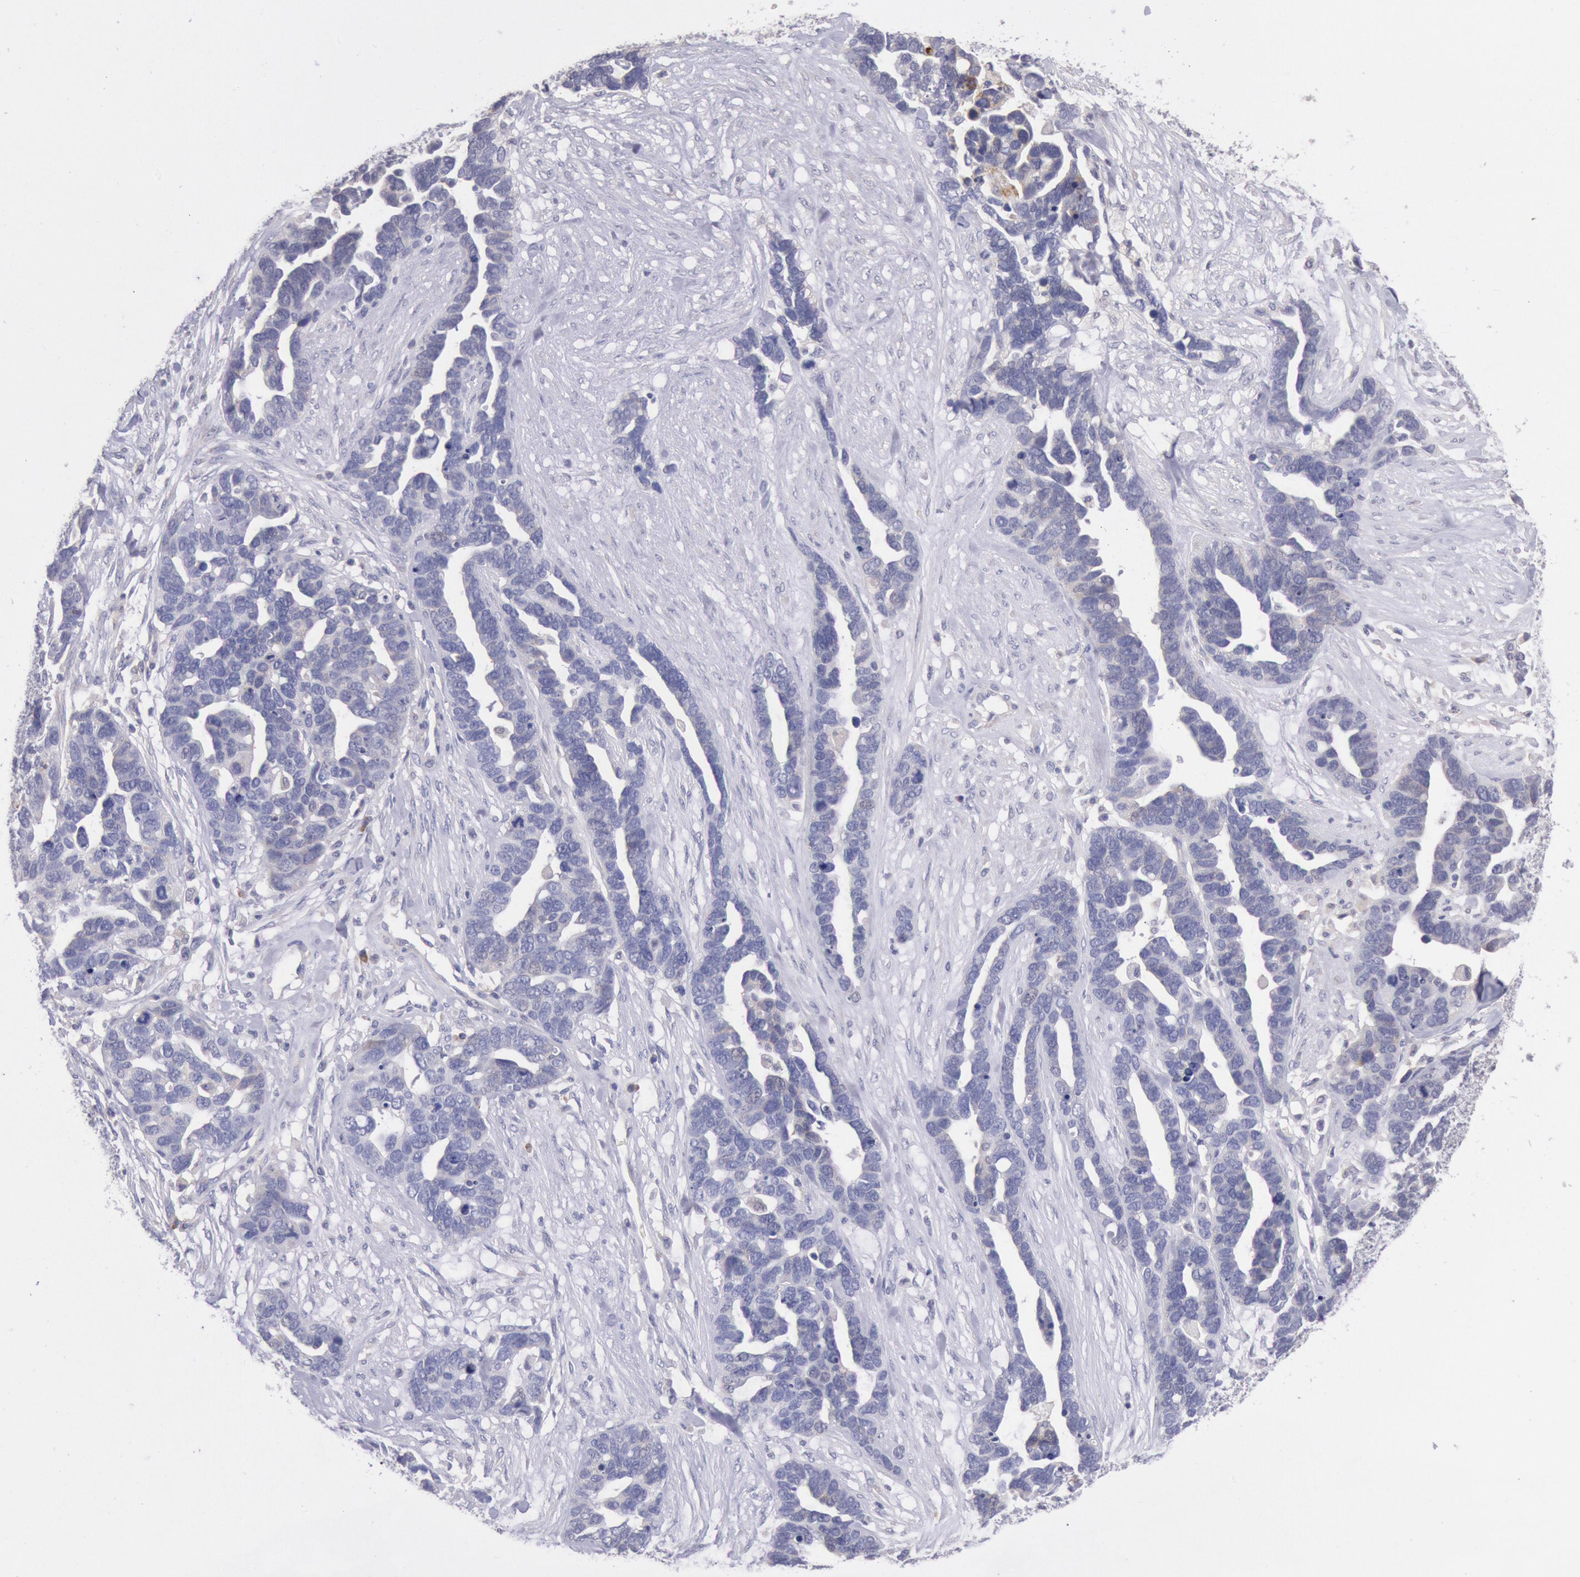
{"staining": {"intensity": "weak", "quantity": "<25%", "location": "cytoplasmic/membranous"}, "tissue": "ovarian cancer", "cell_type": "Tumor cells", "image_type": "cancer", "snomed": [{"axis": "morphology", "description": "Cystadenocarcinoma, serous, NOS"}, {"axis": "topography", "description": "Ovary"}], "caption": "A micrograph of ovarian serous cystadenocarcinoma stained for a protein demonstrates no brown staining in tumor cells.", "gene": "GAL3ST1", "patient": {"sex": "female", "age": 54}}